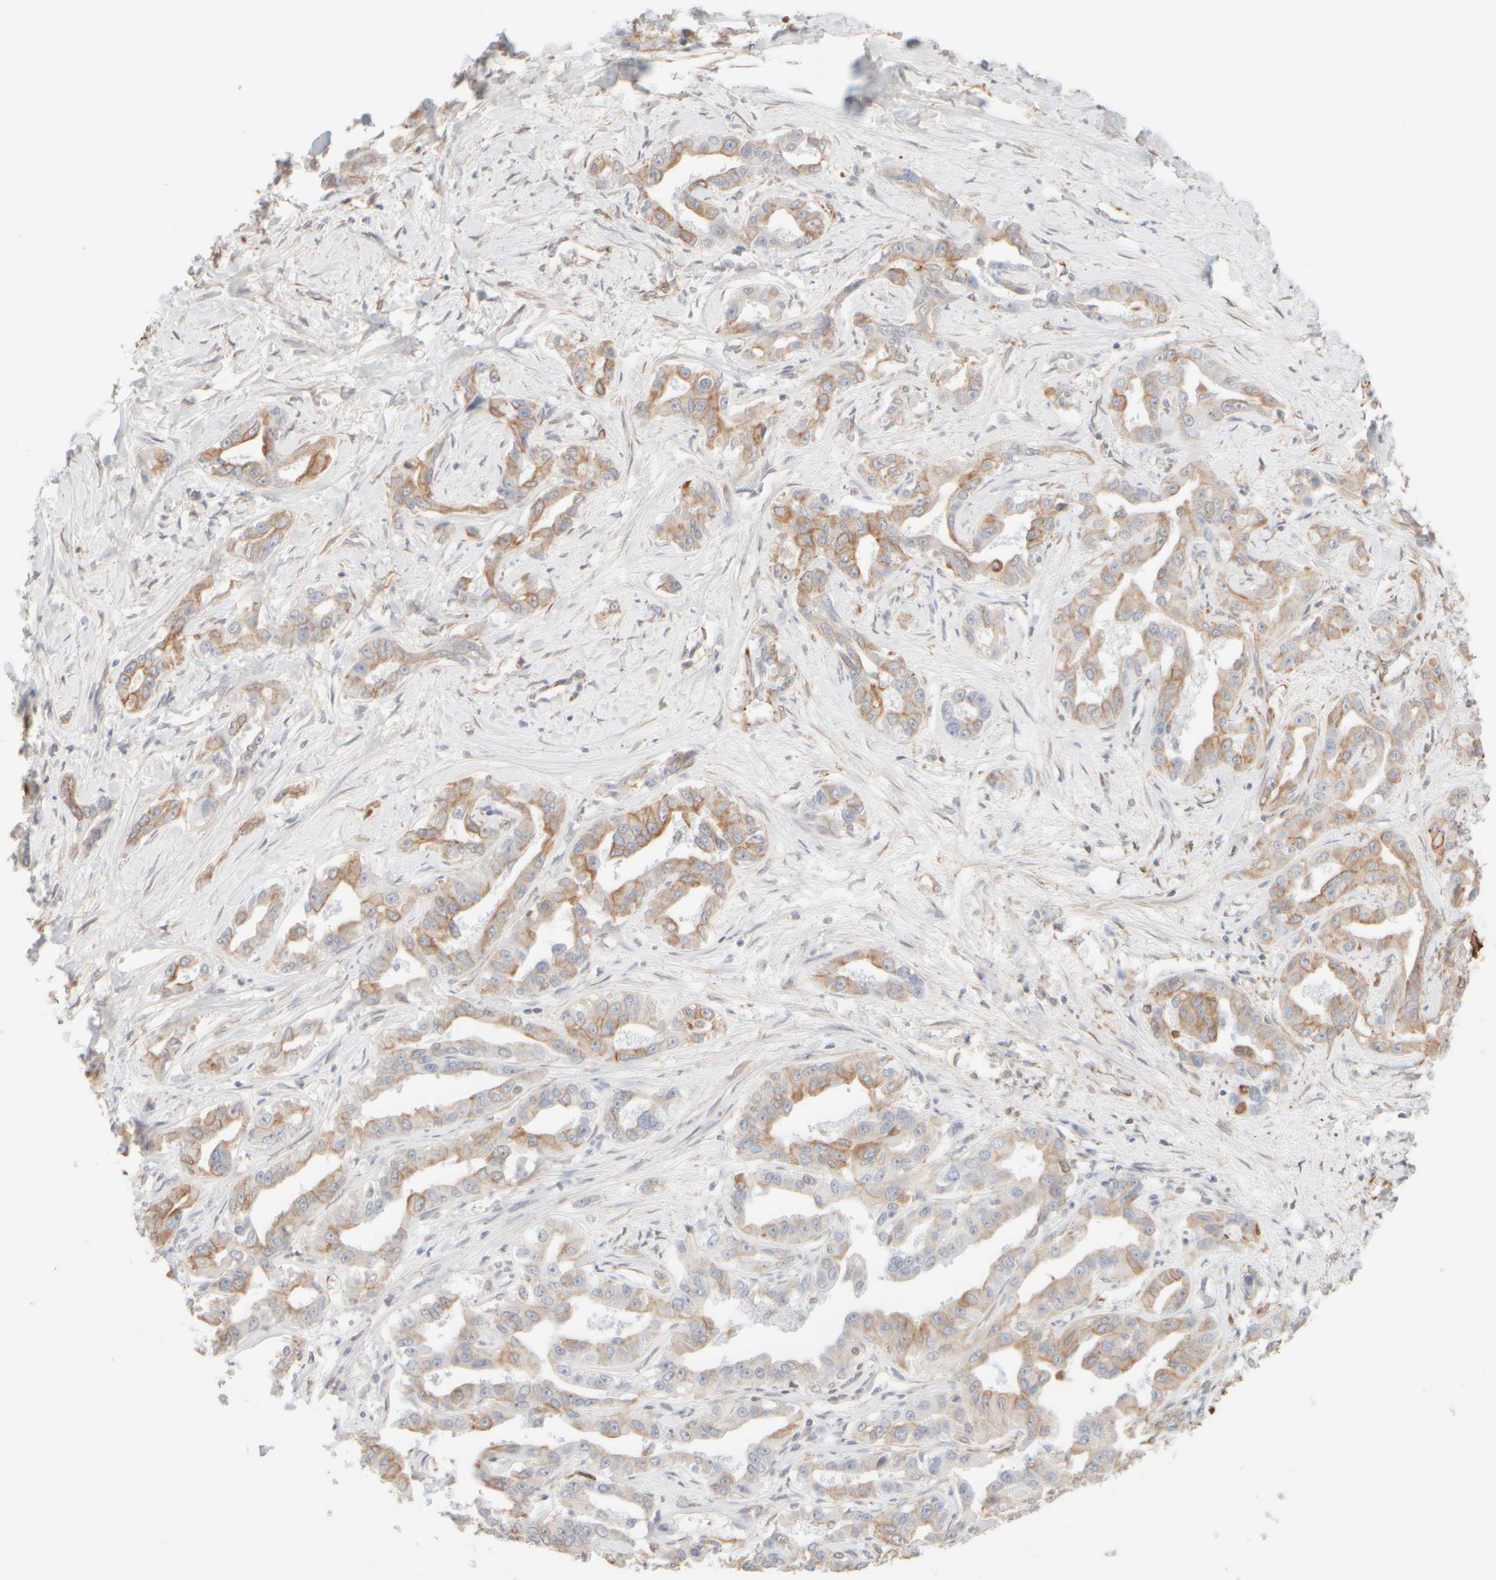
{"staining": {"intensity": "moderate", "quantity": "<25%", "location": "cytoplasmic/membranous"}, "tissue": "liver cancer", "cell_type": "Tumor cells", "image_type": "cancer", "snomed": [{"axis": "morphology", "description": "Cholangiocarcinoma"}, {"axis": "topography", "description": "Liver"}], "caption": "A brown stain shows moderate cytoplasmic/membranous expression of a protein in liver cholangiocarcinoma tumor cells.", "gene": "KRT15", "patient": {"sex": "male", "age": 59}}